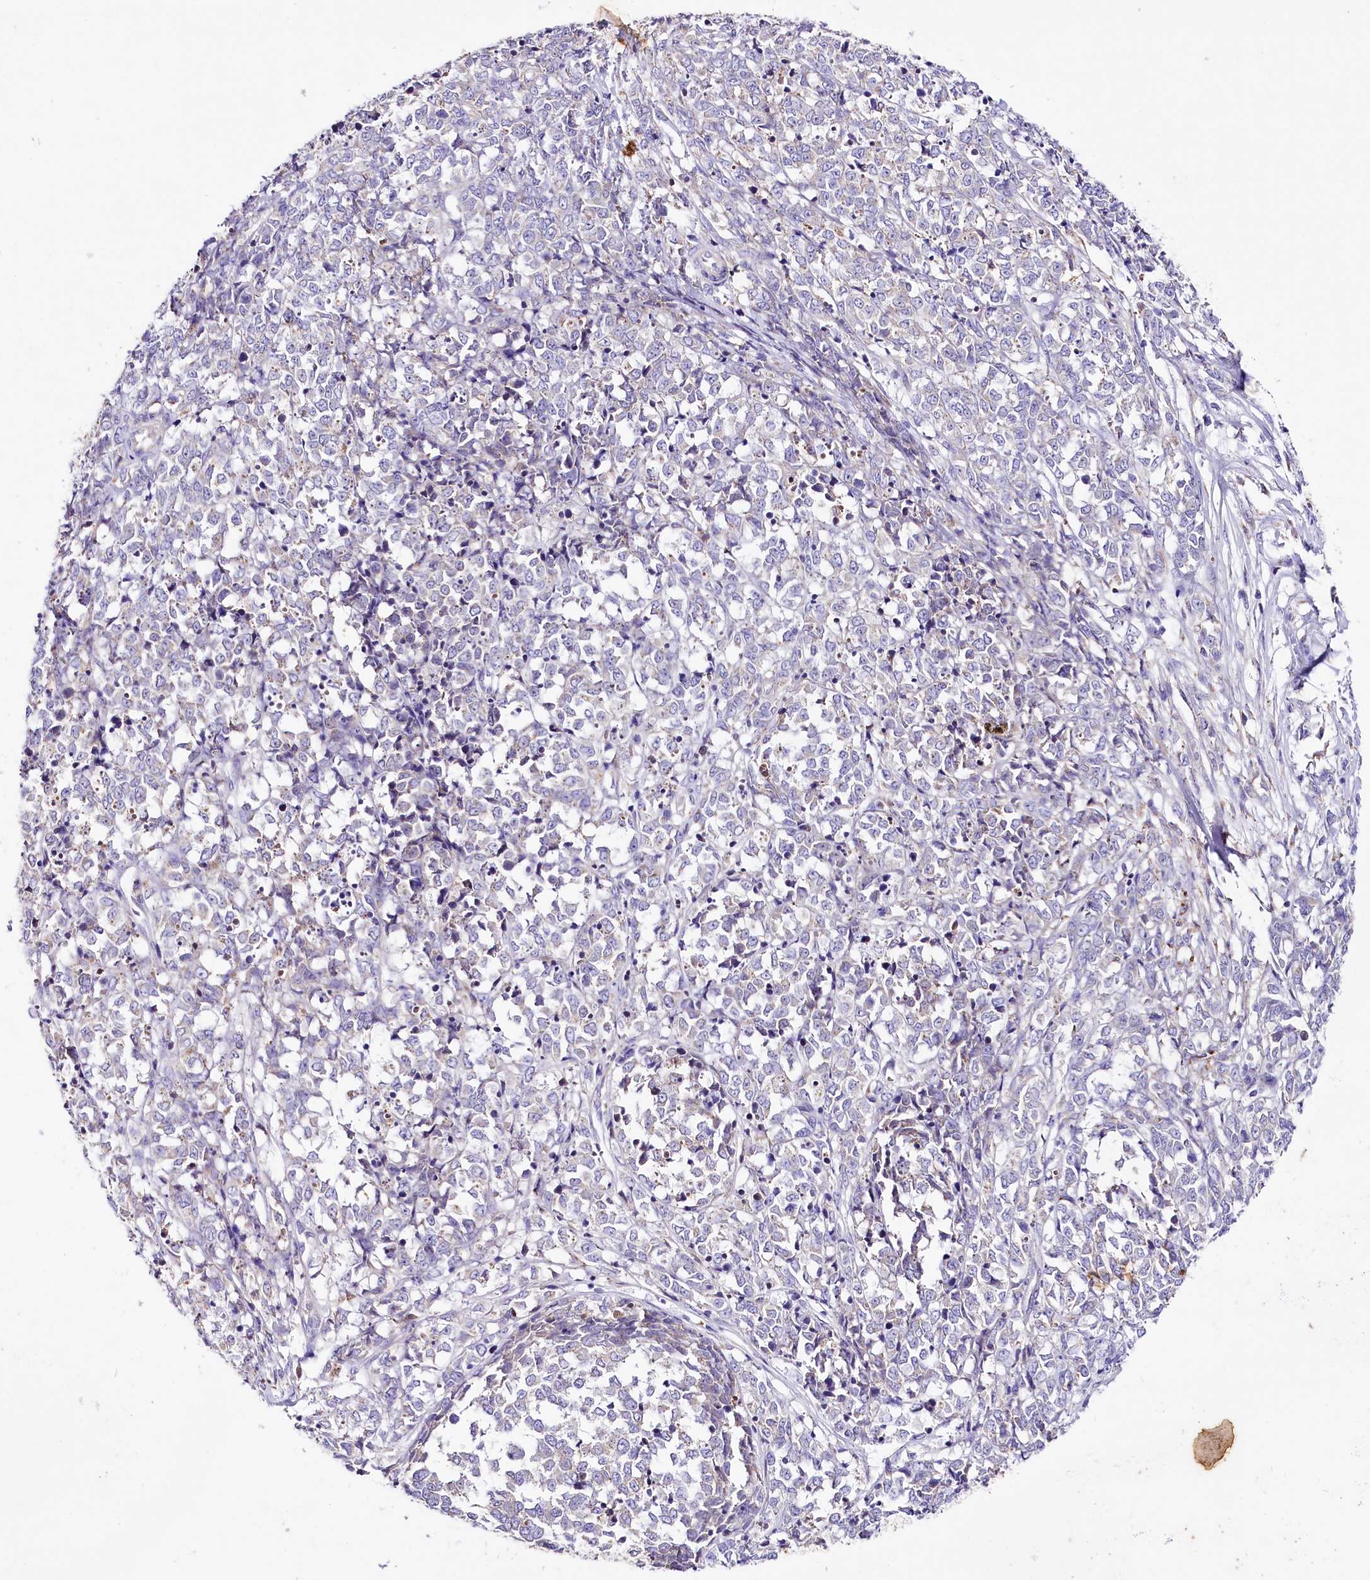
{"staining": {"intensity": "negative", "quantity": "none", "location": "none"}, "tissue": "melanoma", "cell_type": "Tumor cells", "image_type": "cancer", "snomed": [{"axis": "morphology", "description": "Malignant melanoma, NOS"}, {"axis": "topography", "description": "Skin"}], "caption": "Immunohistochemical staining of melanoma shows no significant positivity in tumor cells.", "gene": "SACM1L", "patient": {"sex": "female", "age": 72}}